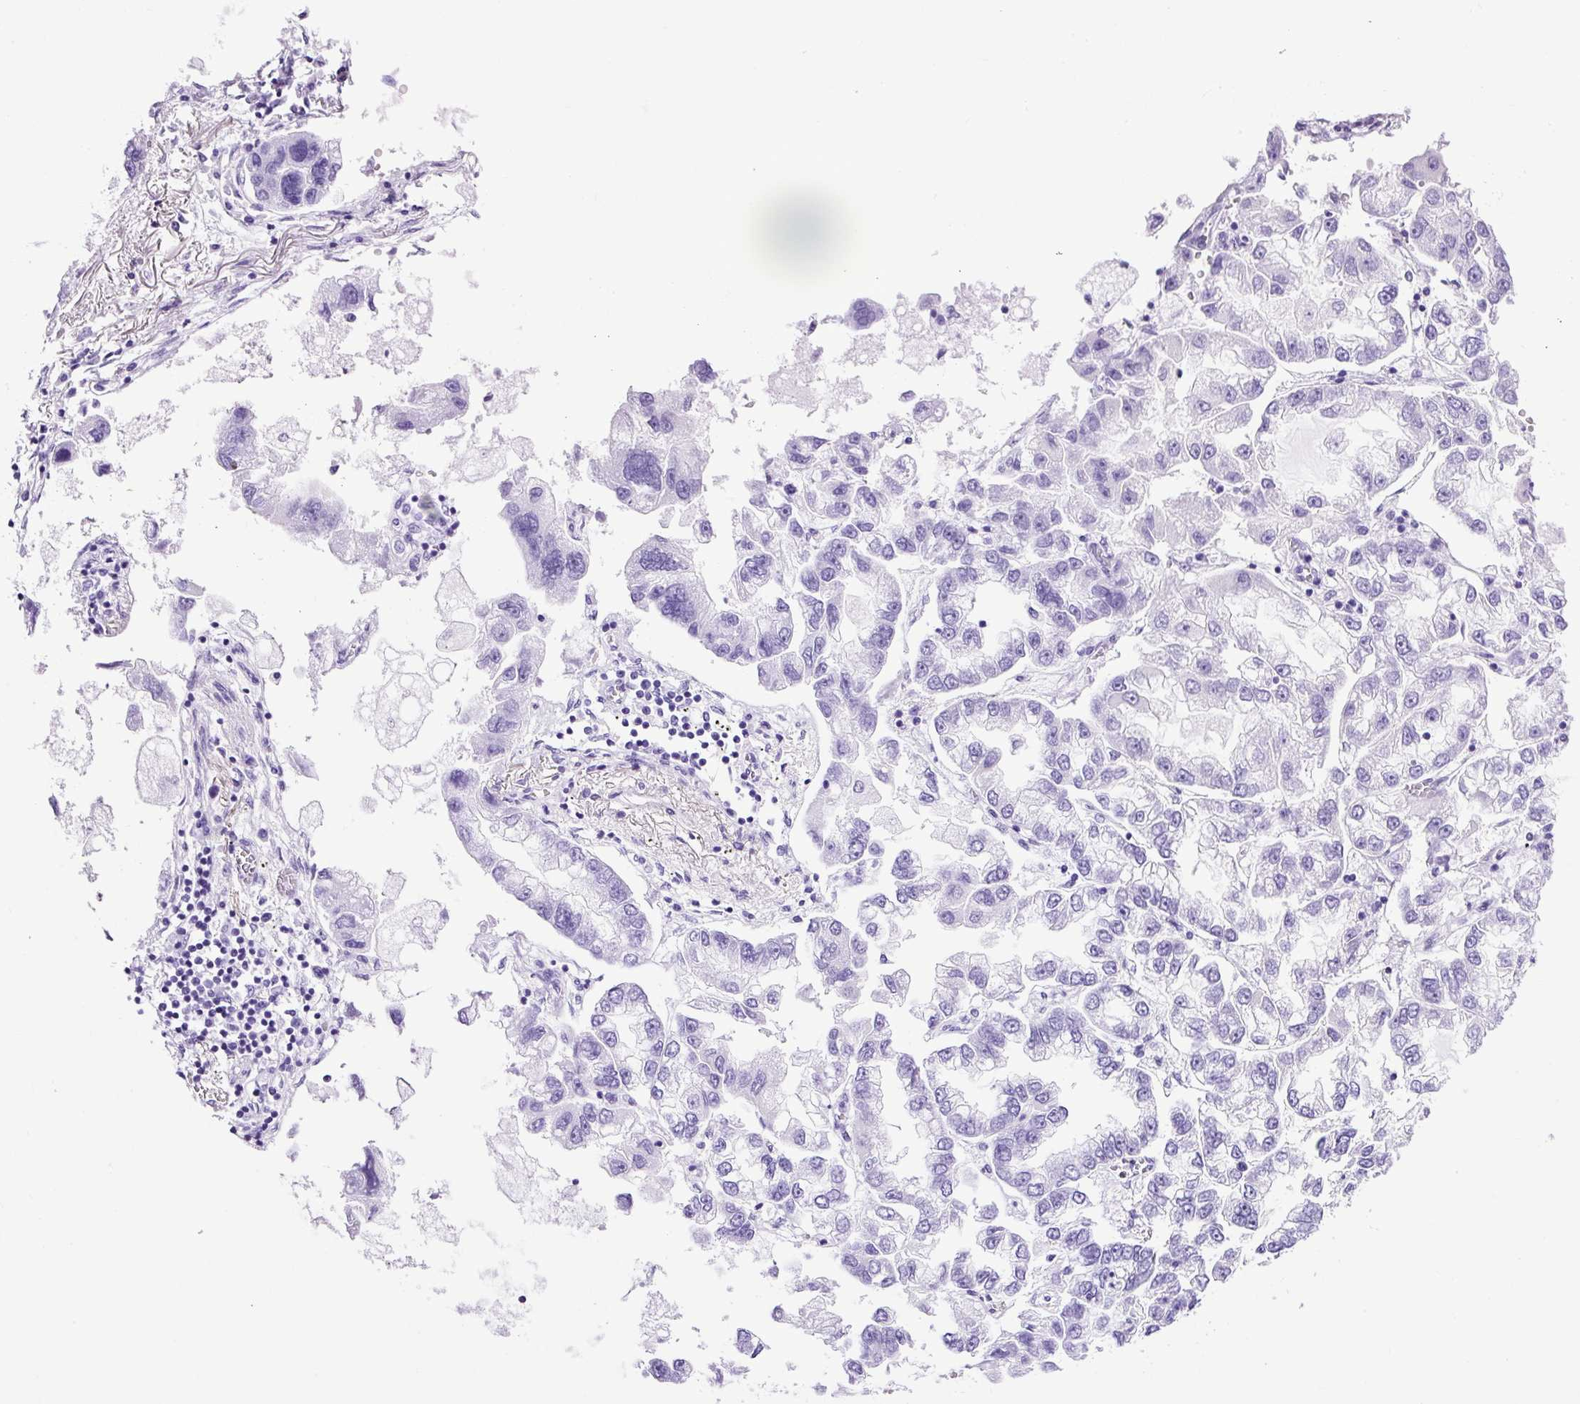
{"staining": {"intensity": "negative", "quantity": "none", "location": "none"}, "tissue": "lung cancer", "cell_type": "Tumor cells", "image_type": "cancer", "snomed": [{"axis": "morphology", "description": "Adenocarcinoma, NOS"}, {"axis": "topography", "description": "Lung"}], "caption": "Immunohistochemistry micrograph of neoplastic tissue: adenocarcinoma (lung) stained with DAB demonstrates no significant protein positivity in tumor cells. (DAB immunohistochemistry (IHC), high magnification).", "gene": "CEL", "patient": {"sex": "female", "age": 54}}